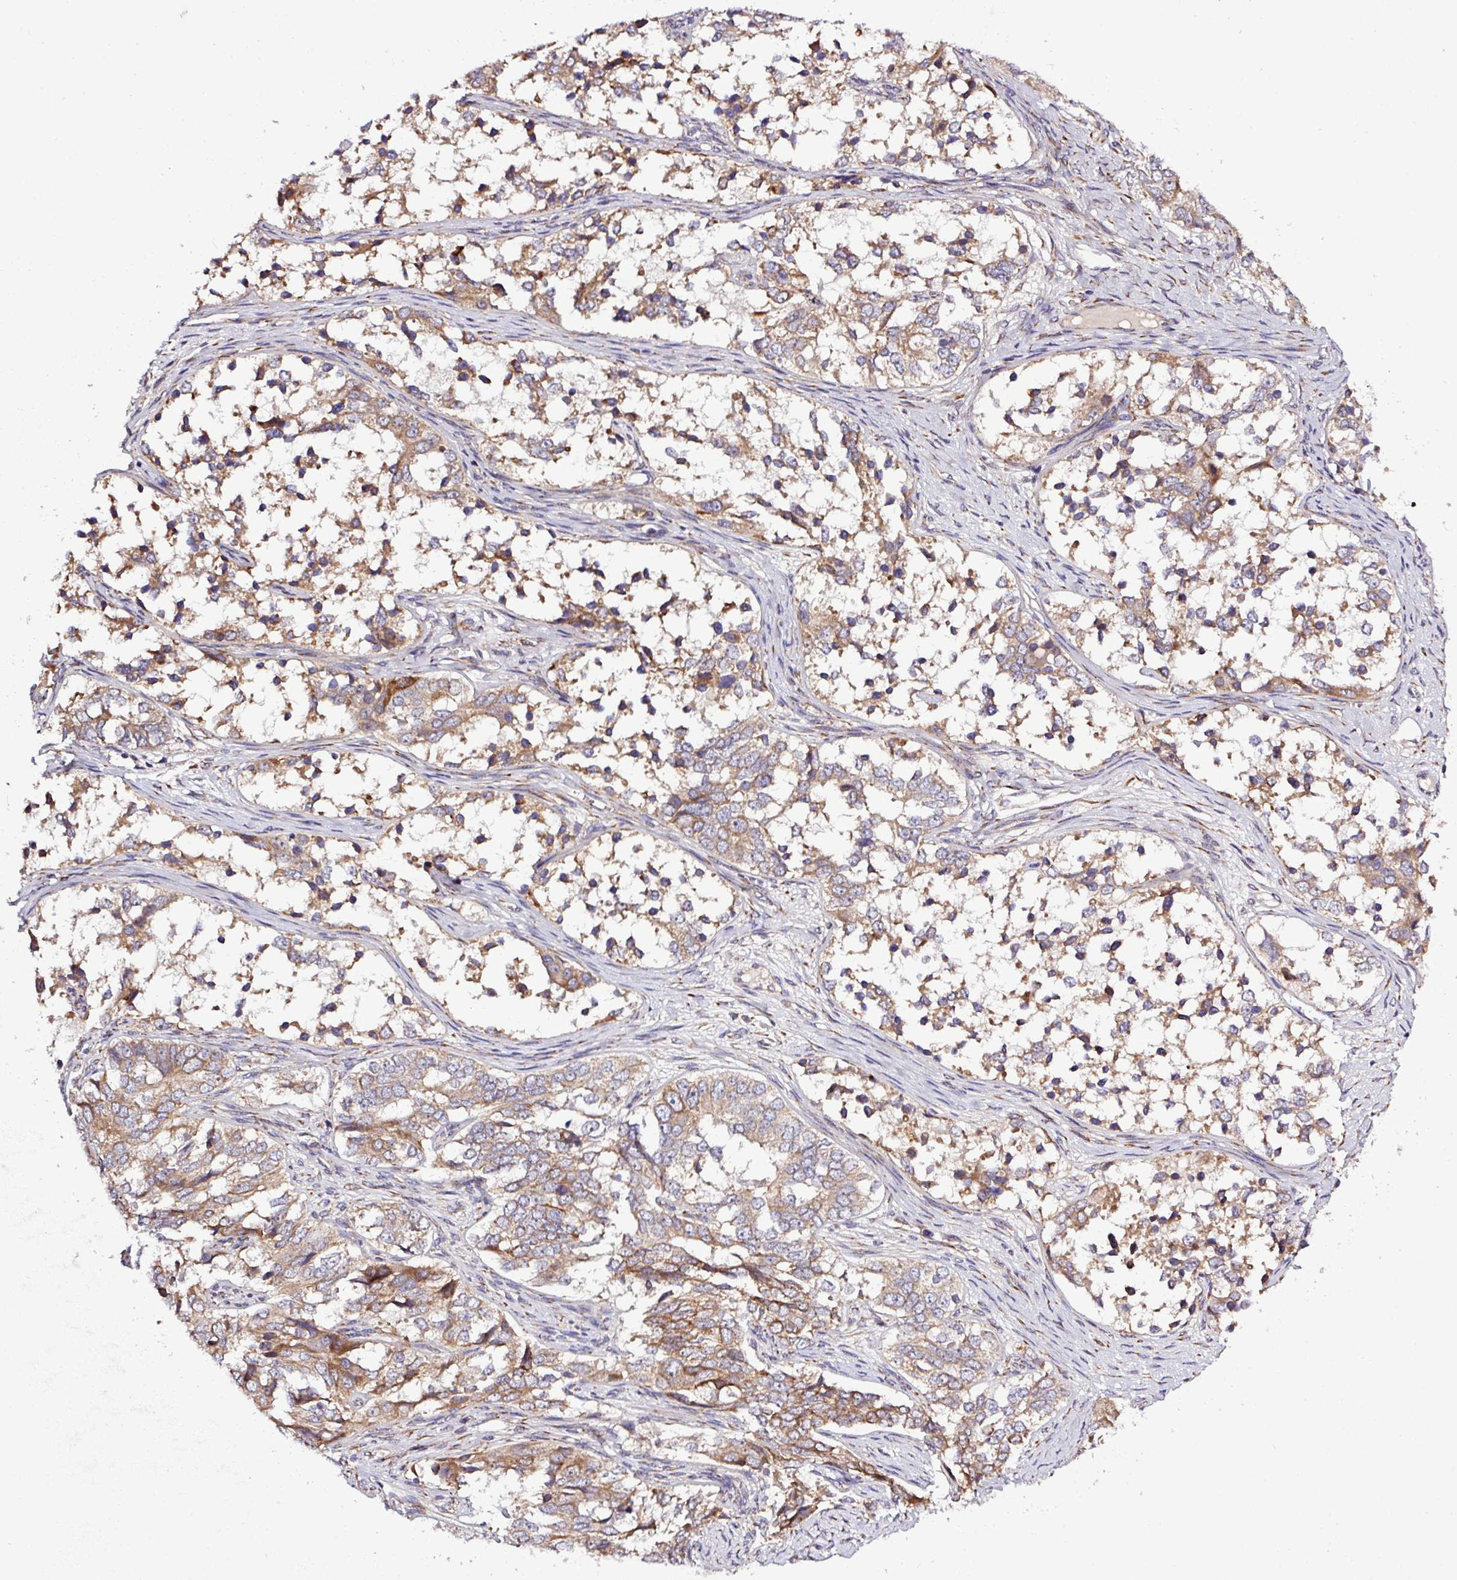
{"staining": {"intensity": "moderate", "quantity": ">75%", "location": "cytoplasmic/membranous"}, "tissue": "ovarian cancer", "cell_type": "Tumor cells", "image_type": "cancer", "snomed": [{"axis": "morphology", "description": "Carcinoma, endometroid"}, {"axis": "topography", "description": "Ovary"}], "caption": "DAB immunohistochemical staining of ovarian endometroid carcinoma demonstrates moderate cytoplasmic/membranous protein positivity in approximately >75% of tumor cells.", "gene": "TM2D2", "patient": {"sex": "female", "age": 51}}